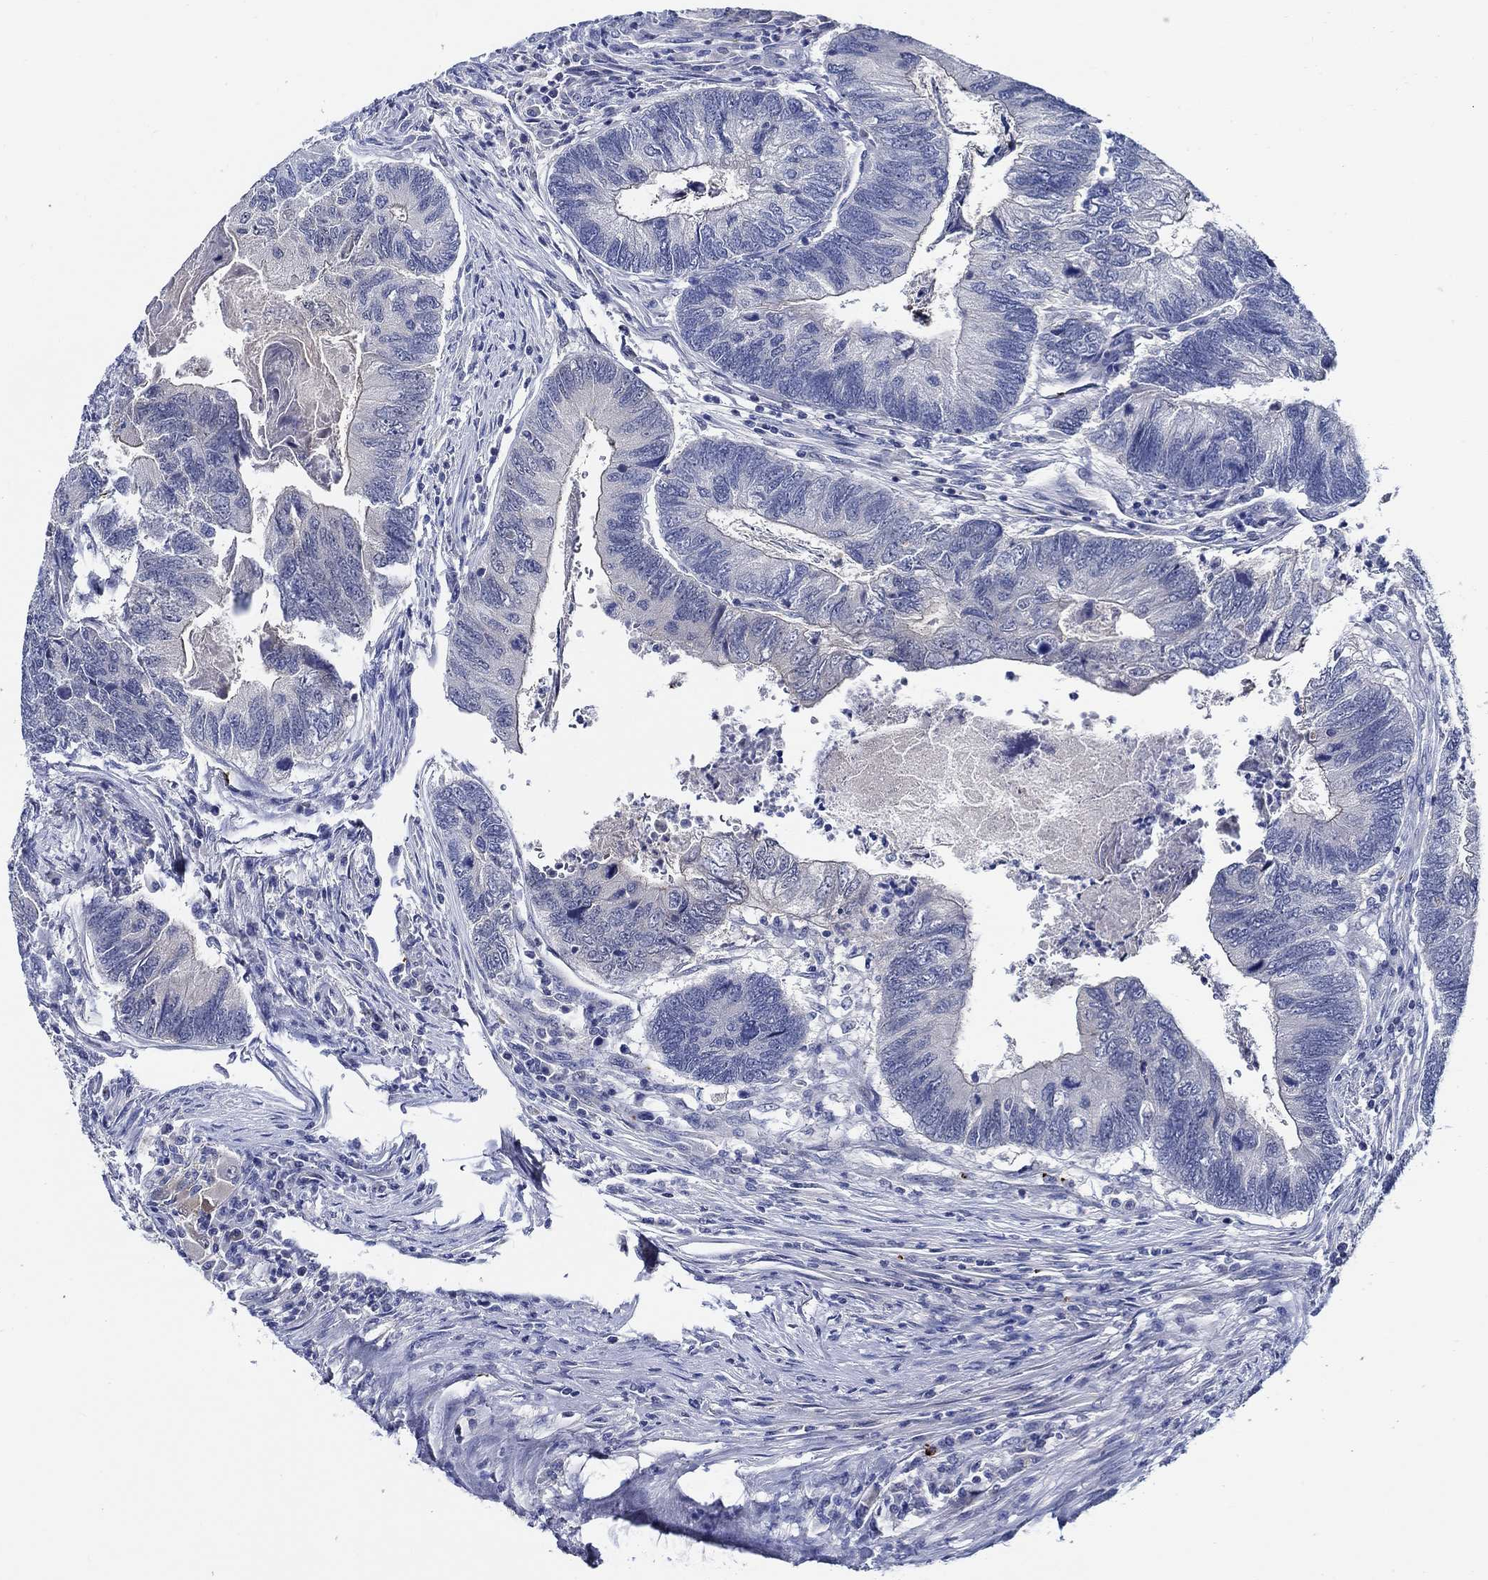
{"staining": {"intensity": "negative", "quantity": "none", "location": "none"}, "tissue": "colorectal cancer", "cell_type": "Tumor cells", "image_type": "cancer", "snomed": [{"axis": "morphology", "description": "Adenocarcinoma, NOS"}, {"axis": "topography", "description": "Colon"}], "caption": "Immunohistochemistry (IHC) of human adenocarcinoma (colorectal) reveals no positivity in tumor cells. (IHC, brightfield microscopy, high magnification).", "gene": "ALOX12", "patient": {"sex": "female", "age": 67}}